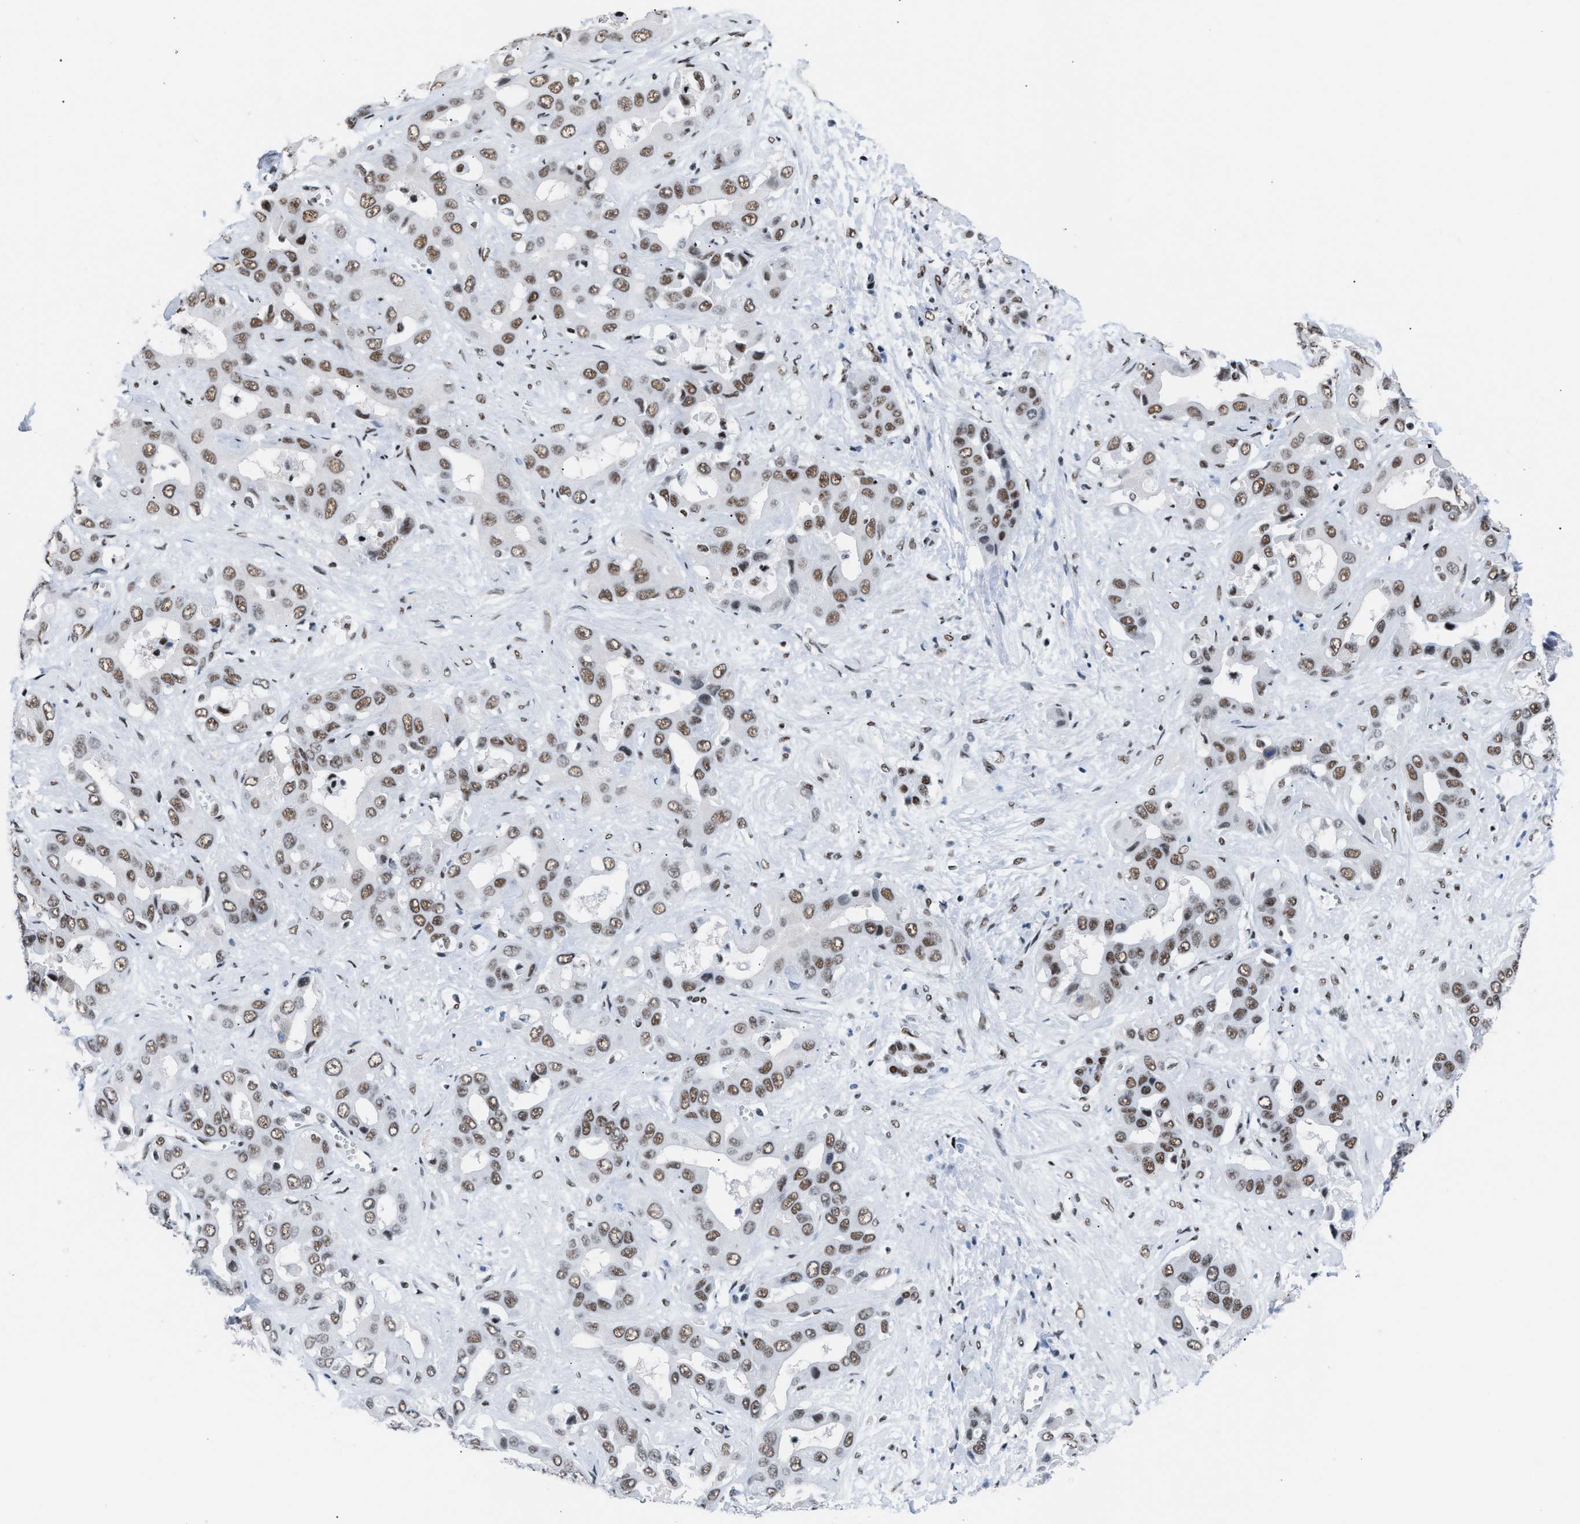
{"staining": {"intensity": "moderate", "quantity": "25%-75%", "location": "nuclear"}, "tissue": "liver cancer", "cell_type": "Tumor cells", "image_type": "cancer", "snomed": [{"axis": "morphology", "description": "Cholangiocarcinoma"}, {"axis": "topography", "description": "Liver"}], "caption": "Moderate nuclear positivity for a protein is appreciated in about 25%-75% of tumor cells of liver cancer using IHC.", "gene": "CCAR2", "patient": {"sex": "female", "age": 52}}